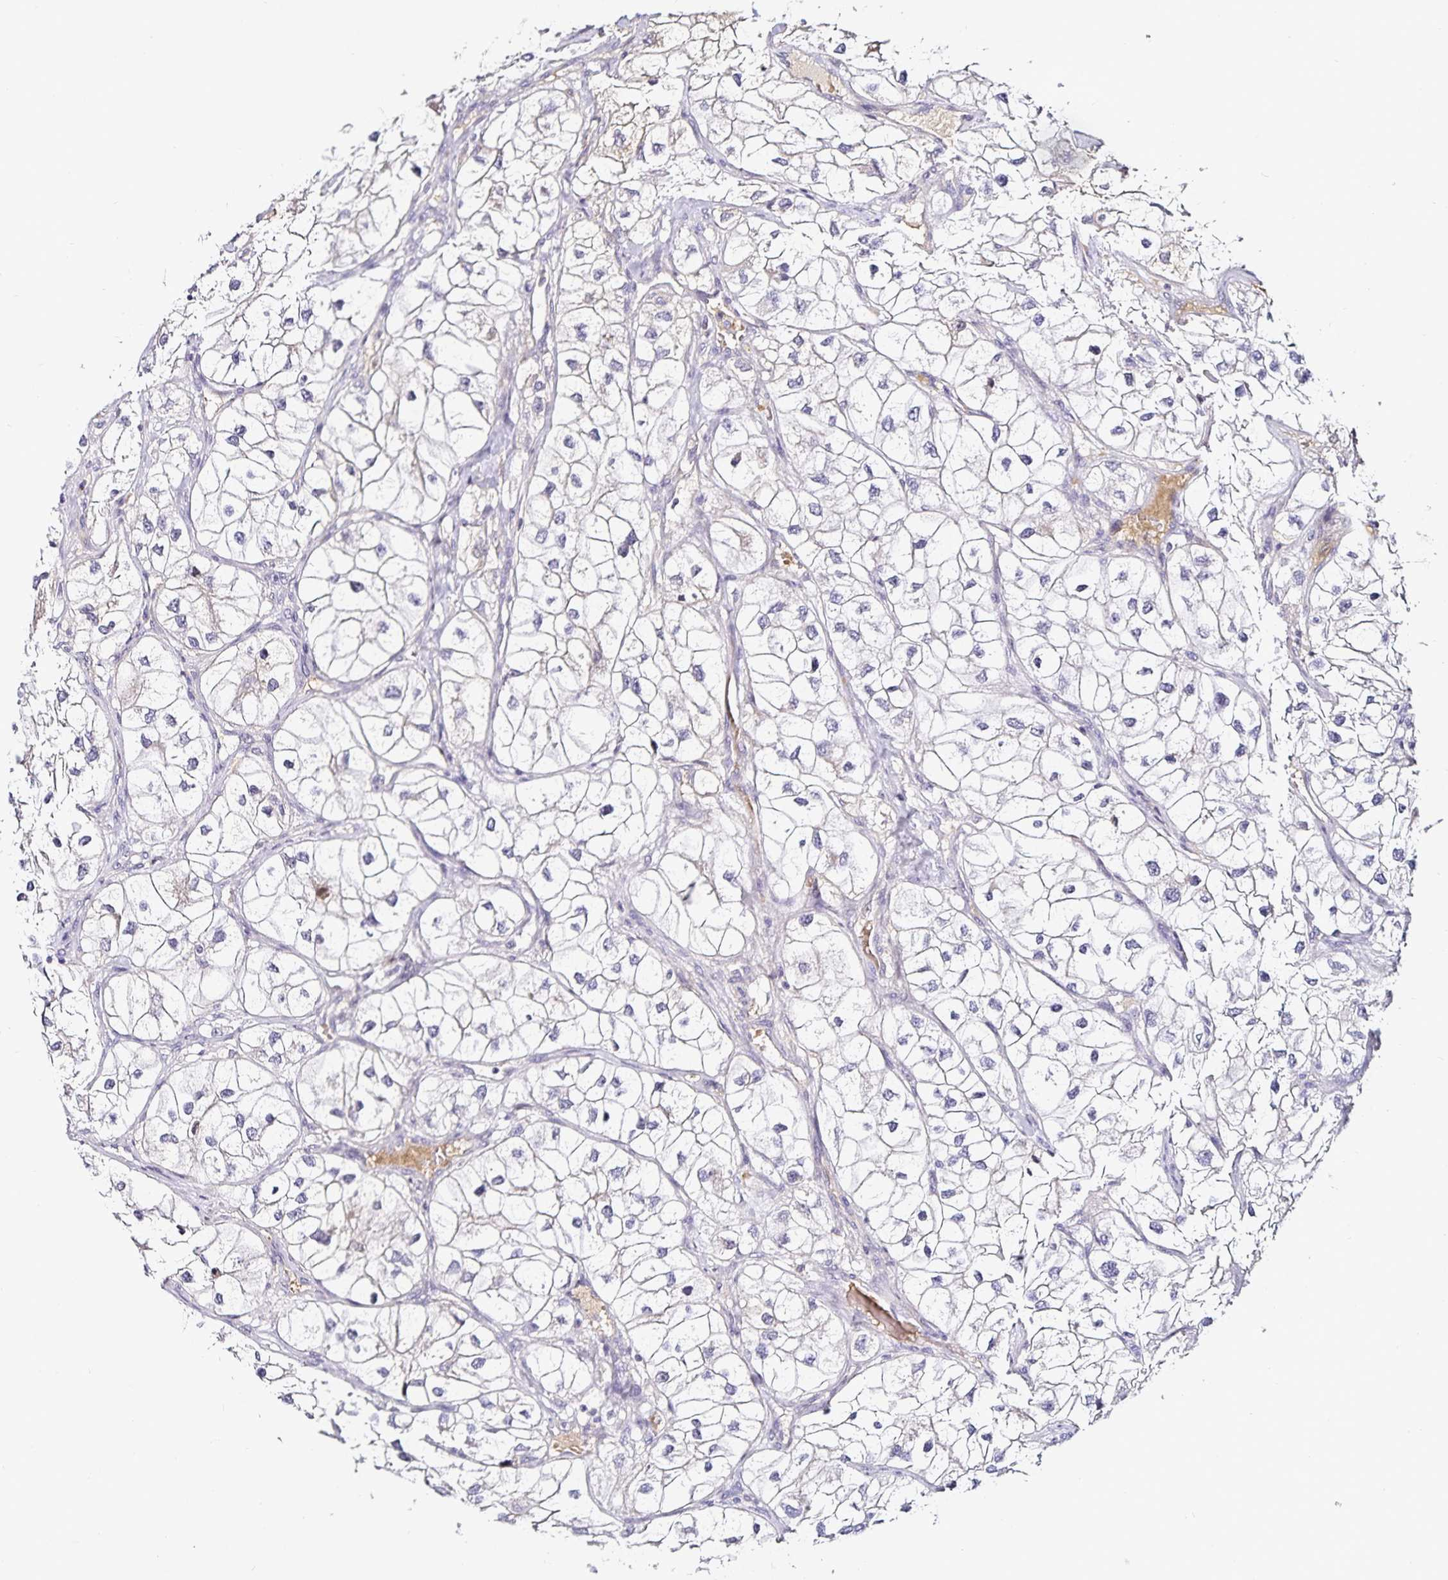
{"staining": {"intensity": "negative", "quantity": "none", "location": "none"}, "tissue": "renal cancer", "cell_type": "Tumor cells", "image_type": "cancer", "snomed": [{"axis": "morphology", "description": "Adenocarcinoma, NOS"}, {"axis": "topography", "description": "Kidney"}], "caption": "This is a photomicrograph of immunohistochemistry staining of adenocarcinoma (renal), which shows no staining in tumor cells.", "gene": "TTR", "patient": {"sex": "male", "age": 59}}